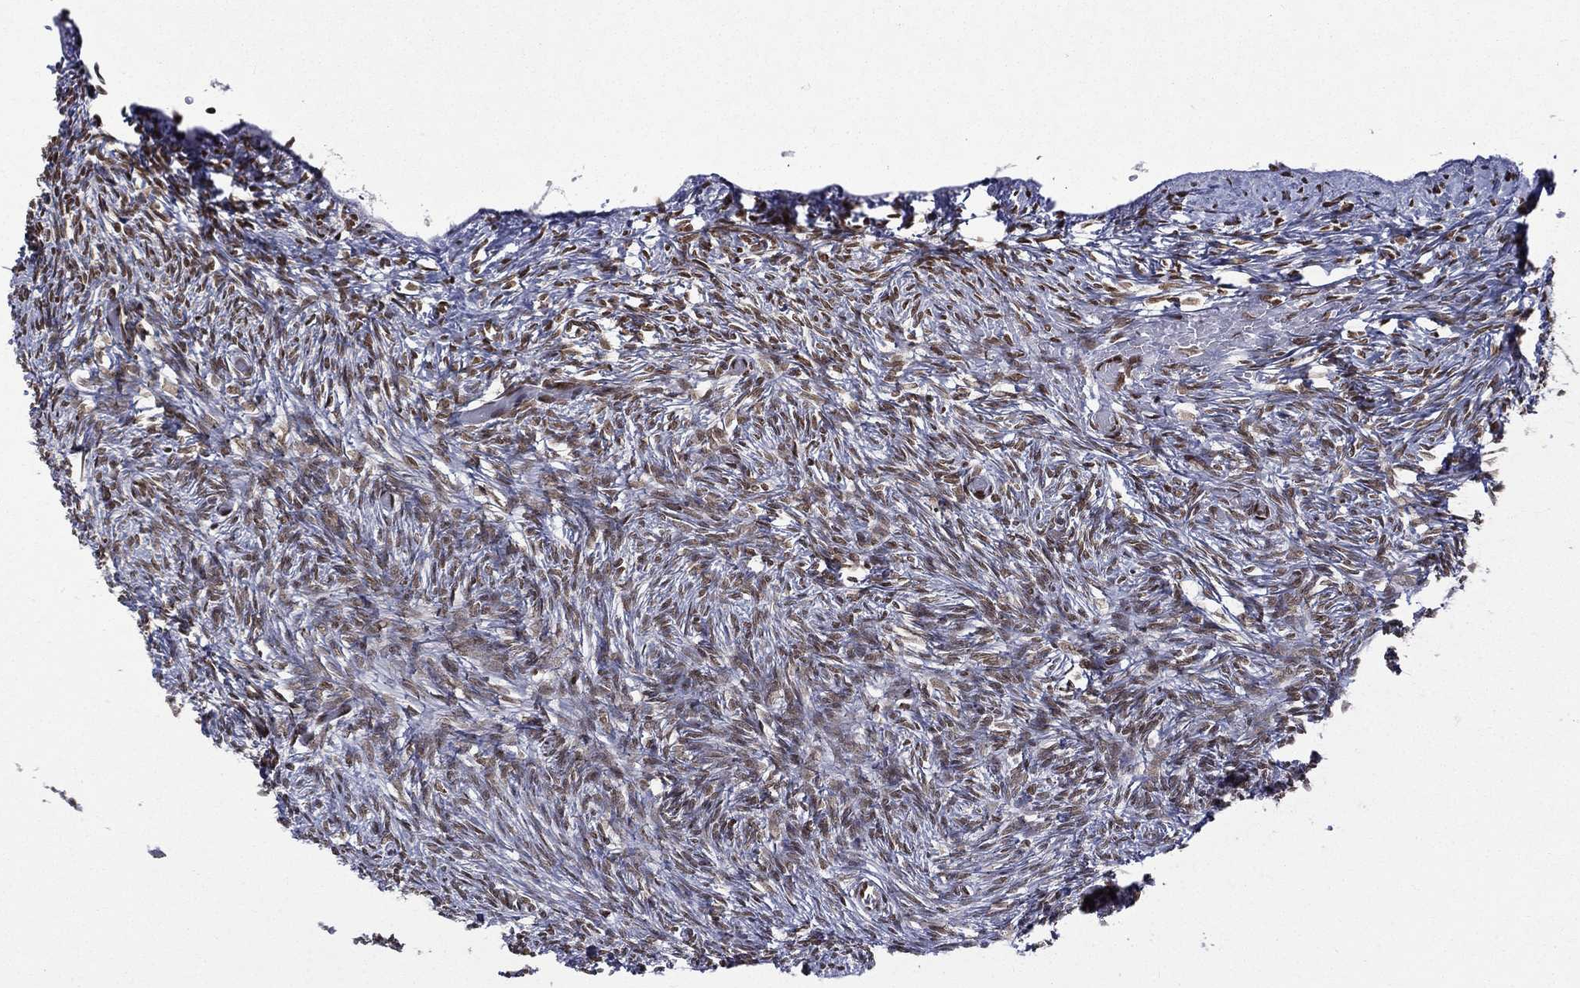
{"staining": {"intensity": "negative", "quantity": "none", "location": "none"}, "tissue": "ovary", "cell_type": "Ovarian stroma cells", "image_type": "normal", "snomed": [{"axis": "morphology", "description": "Normal tissue, NOS"}, {"axis": "topography", "description": "Ovary"}], "caption": "DAB immunohistochemical staining of benign ovary demonstrates no significant staining in ovarian stroma cells.", "gene": "C5orf24", "patient": {"sex": "female", "age": 39}}